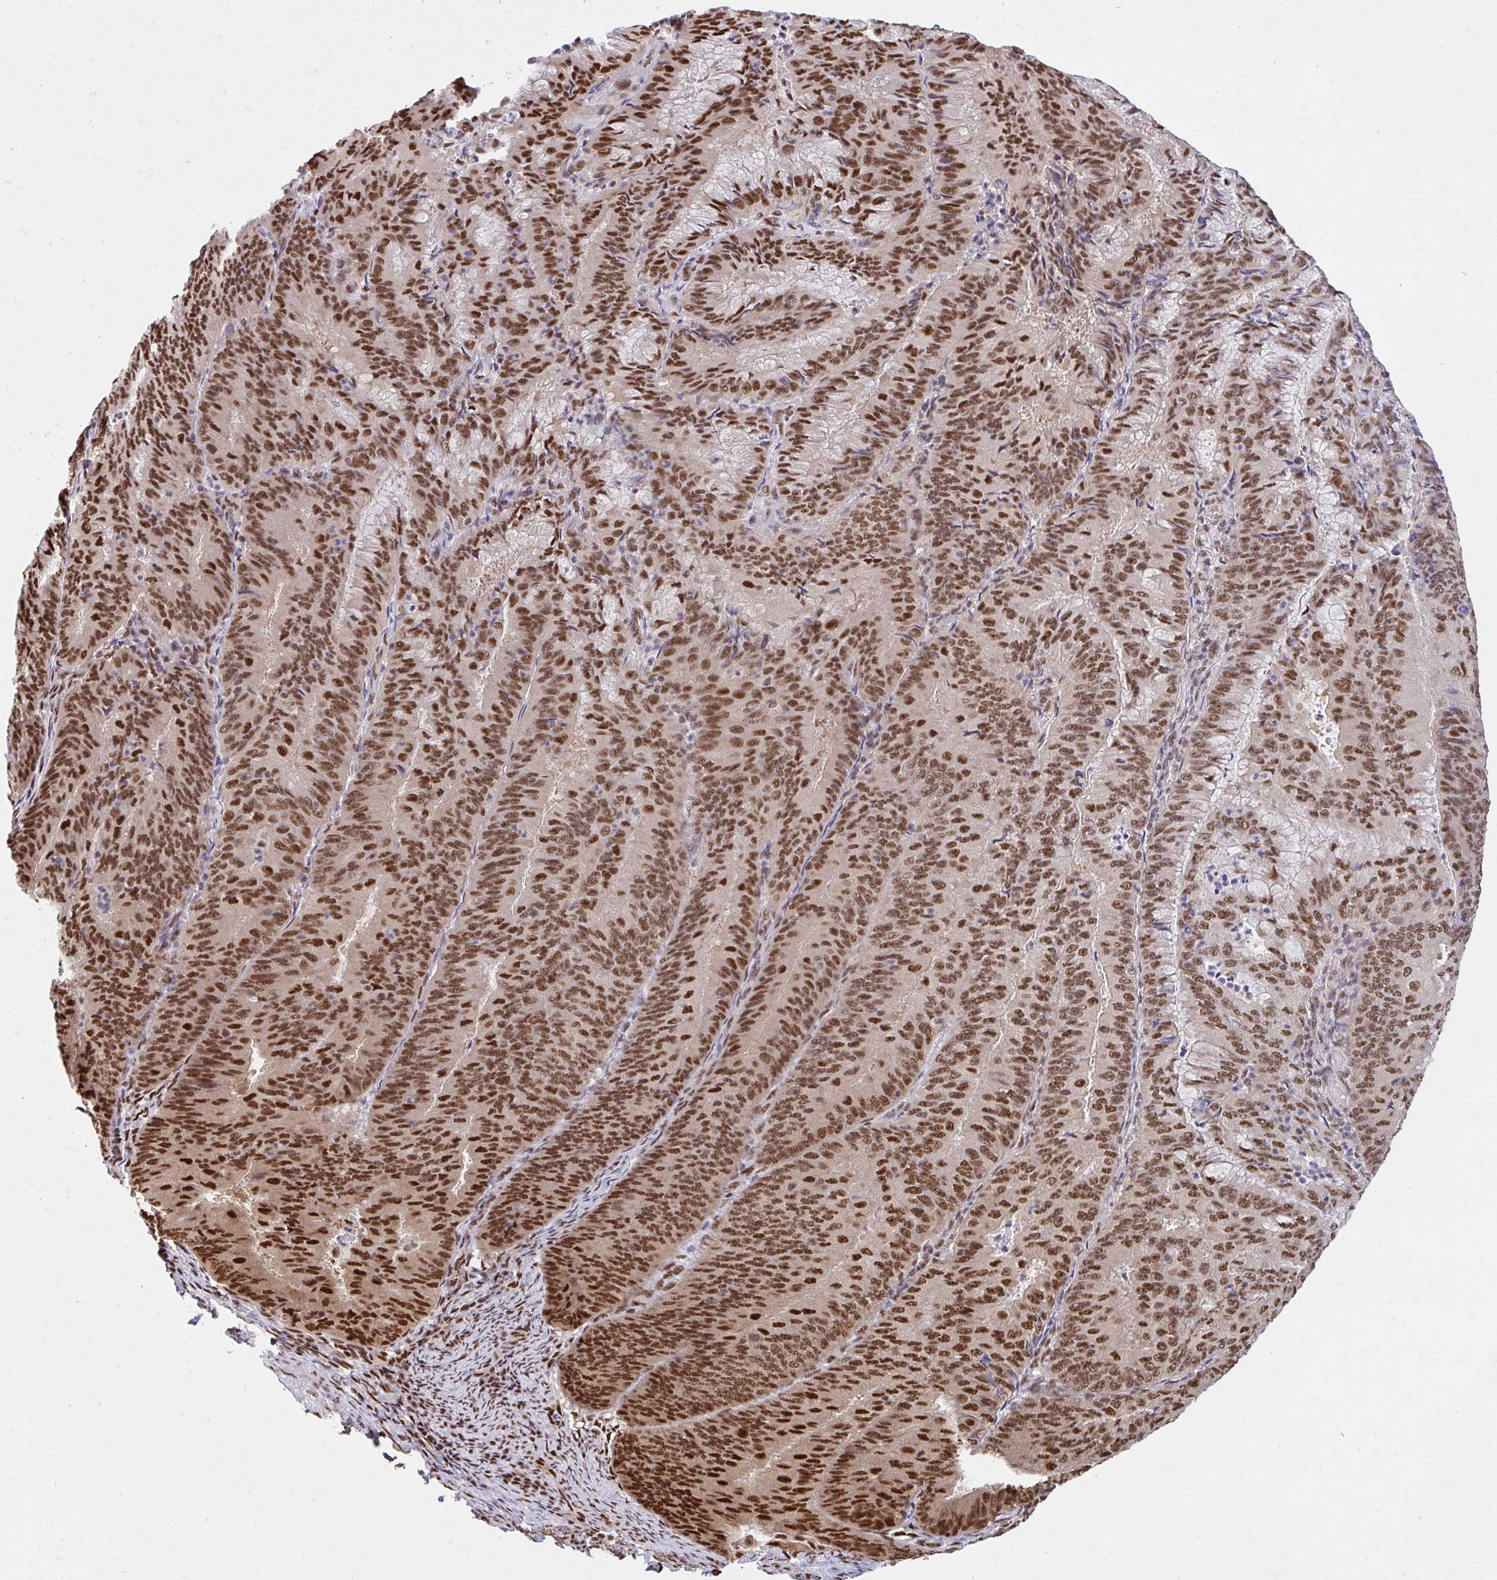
{"staining": {"intensity": "moderate", "quantity": ">75%", "location": "nuclear"}, "tissue": "endometrial cancer", "cell_type": "Tumor cells", "image_type": "cancer", "snomed": [{"axis": "morphology", "description": "Adenocarcinoma, NOS"}, {"axis": "topography", "description": "Endometrium"}], "caption": "Moderate nuclear positivity is seen in about >75% of tumor cells in endometrial adenocarcinoma.", "gene": "ABCA9", "patient": {"sex": "female", "age": 57}}